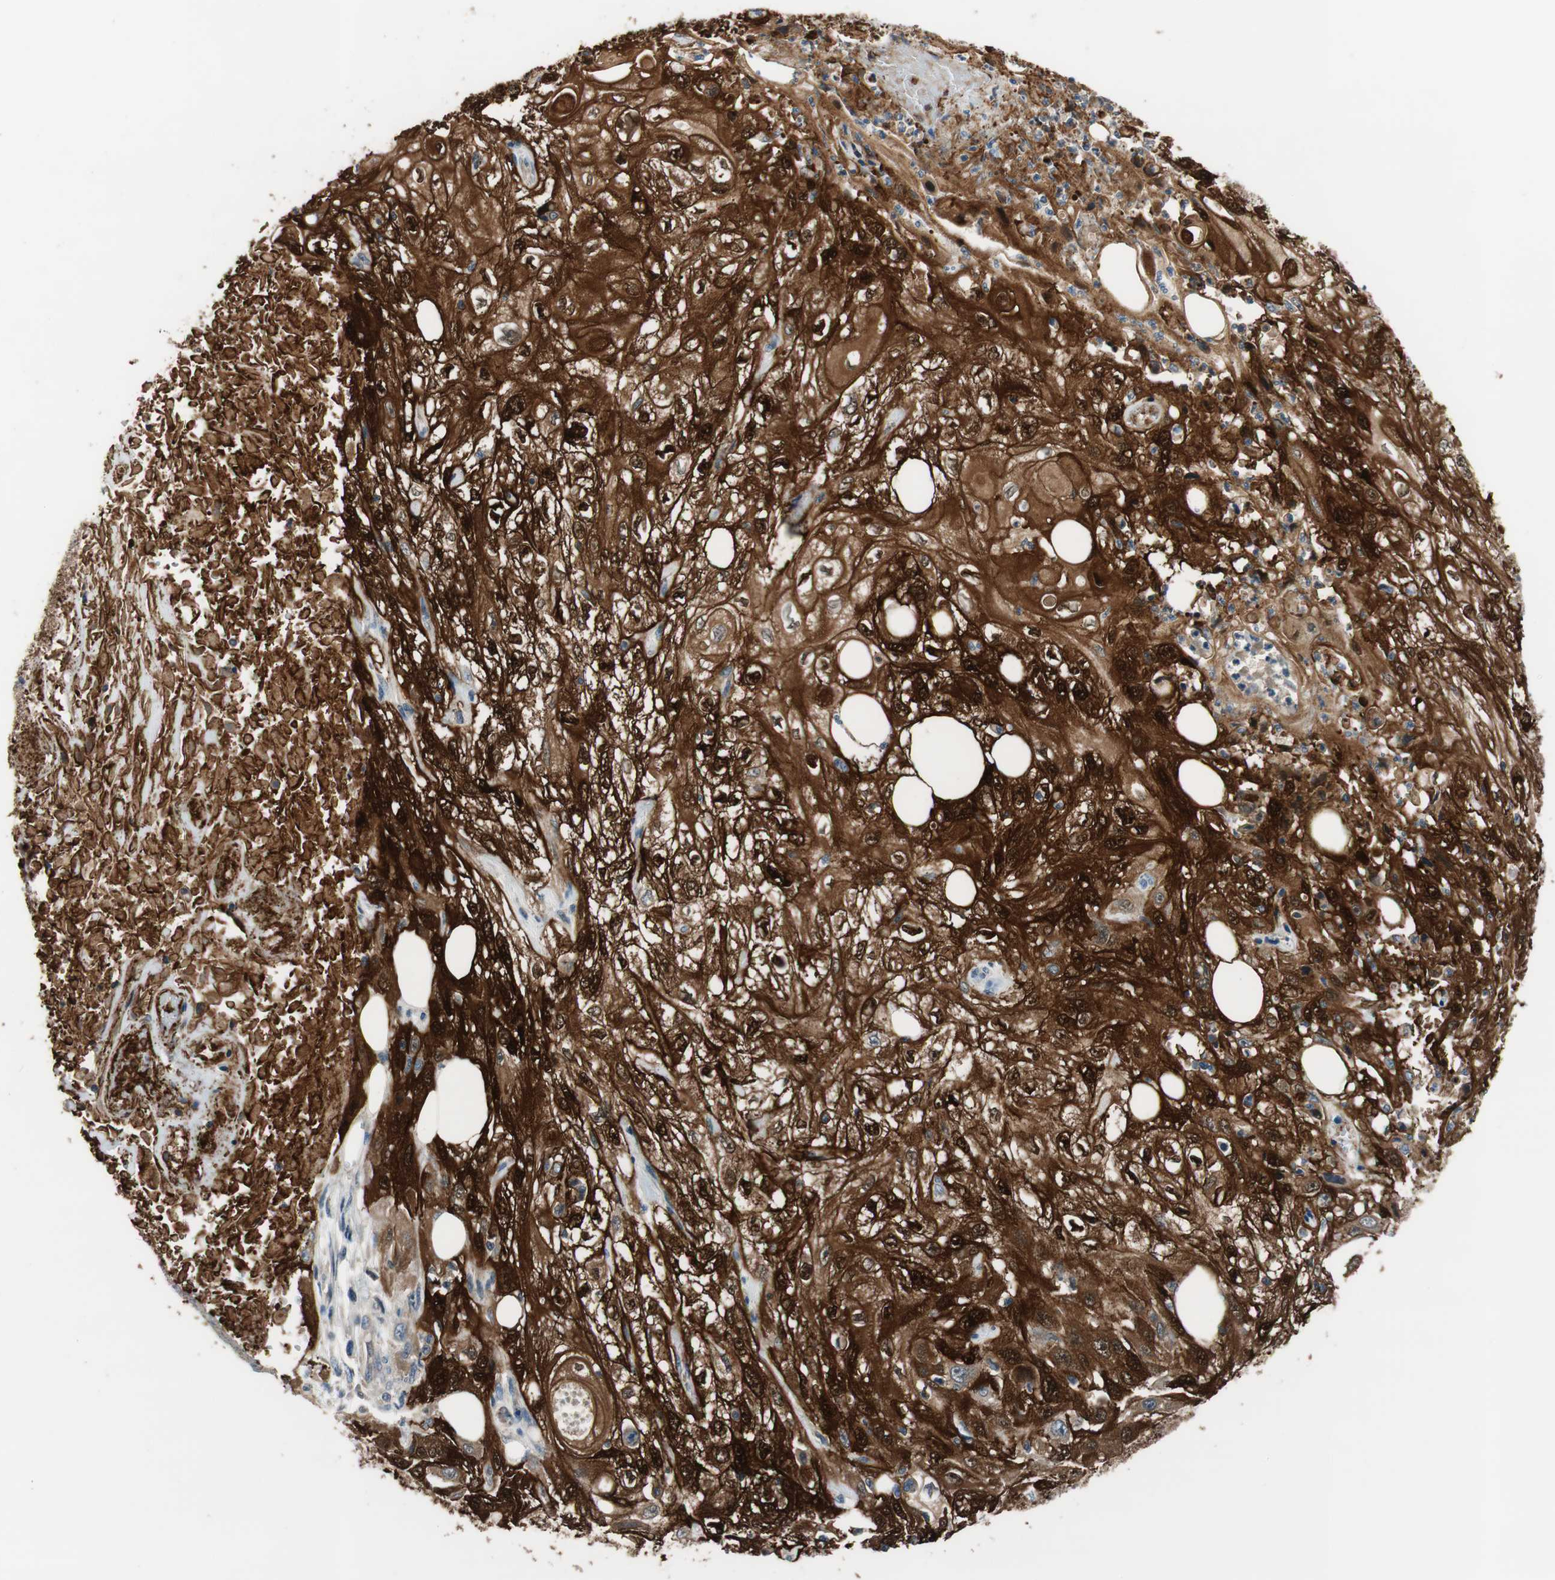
{"staining": {"intensity": "strong", "quantity": ">75%", "location": "cytoplasmic/membranous,nuclear"}, "tissue": "skin cancer", "cell_type": "Tumor cells", "image_type": "cancer", "snomed": [{"axis": "morphology", "description": "Squamous cell carcinoma, NOS"}, {"axis": "topography", "description": "Skin"}], "caption": "Tumor cells show high levels of strong cytoplasmic/membranous and nuclear staining in approximately >75% of cells in human skin cancer (squamous cell carcinoma).", "gene": "CALML3", "patient": {"sex": "male", "age": 75}}